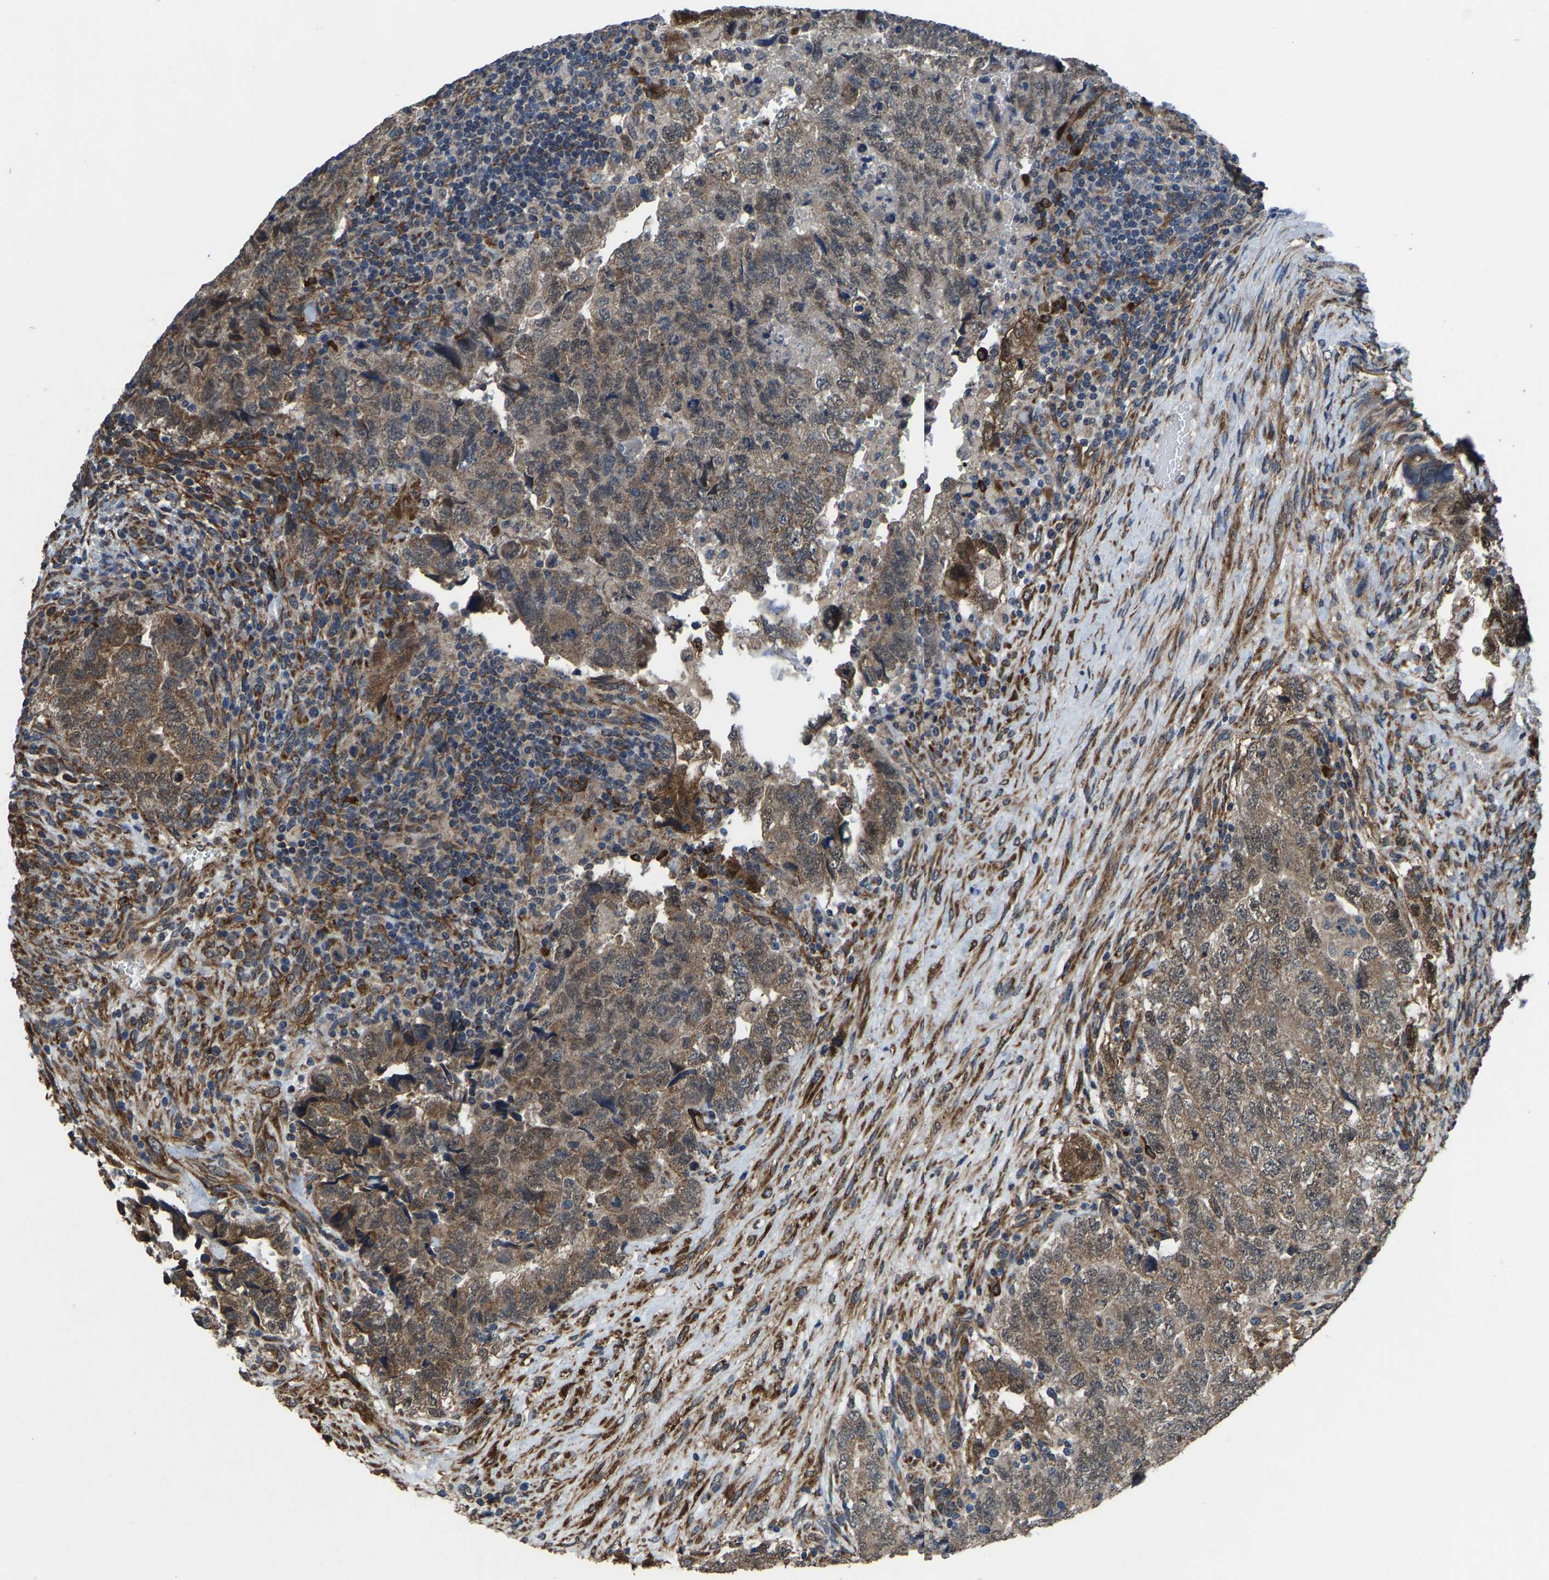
{"staining": {"intensity": "weak", "quantity": ">75%", "location": "cytoplasmic/membranous"}, "tissue": "testis cancer", "cell_type": "Tumor cells", "image_type": "cancer", "snomed": [{"axis": "morphology", "description": "Carcinoma, Embryonal, NOS"}, {"axis": "topography", "description": "Testis"}], "caption": "This photomicrograph shows immunohistochemistry staining of testis cancer (embryonal carcinoma), with low weak cytoplasmic/membranous positivity in about >75% of tumor cells.", "gene": "PDP1", "patient": {"sex": "male", "age": 36}}